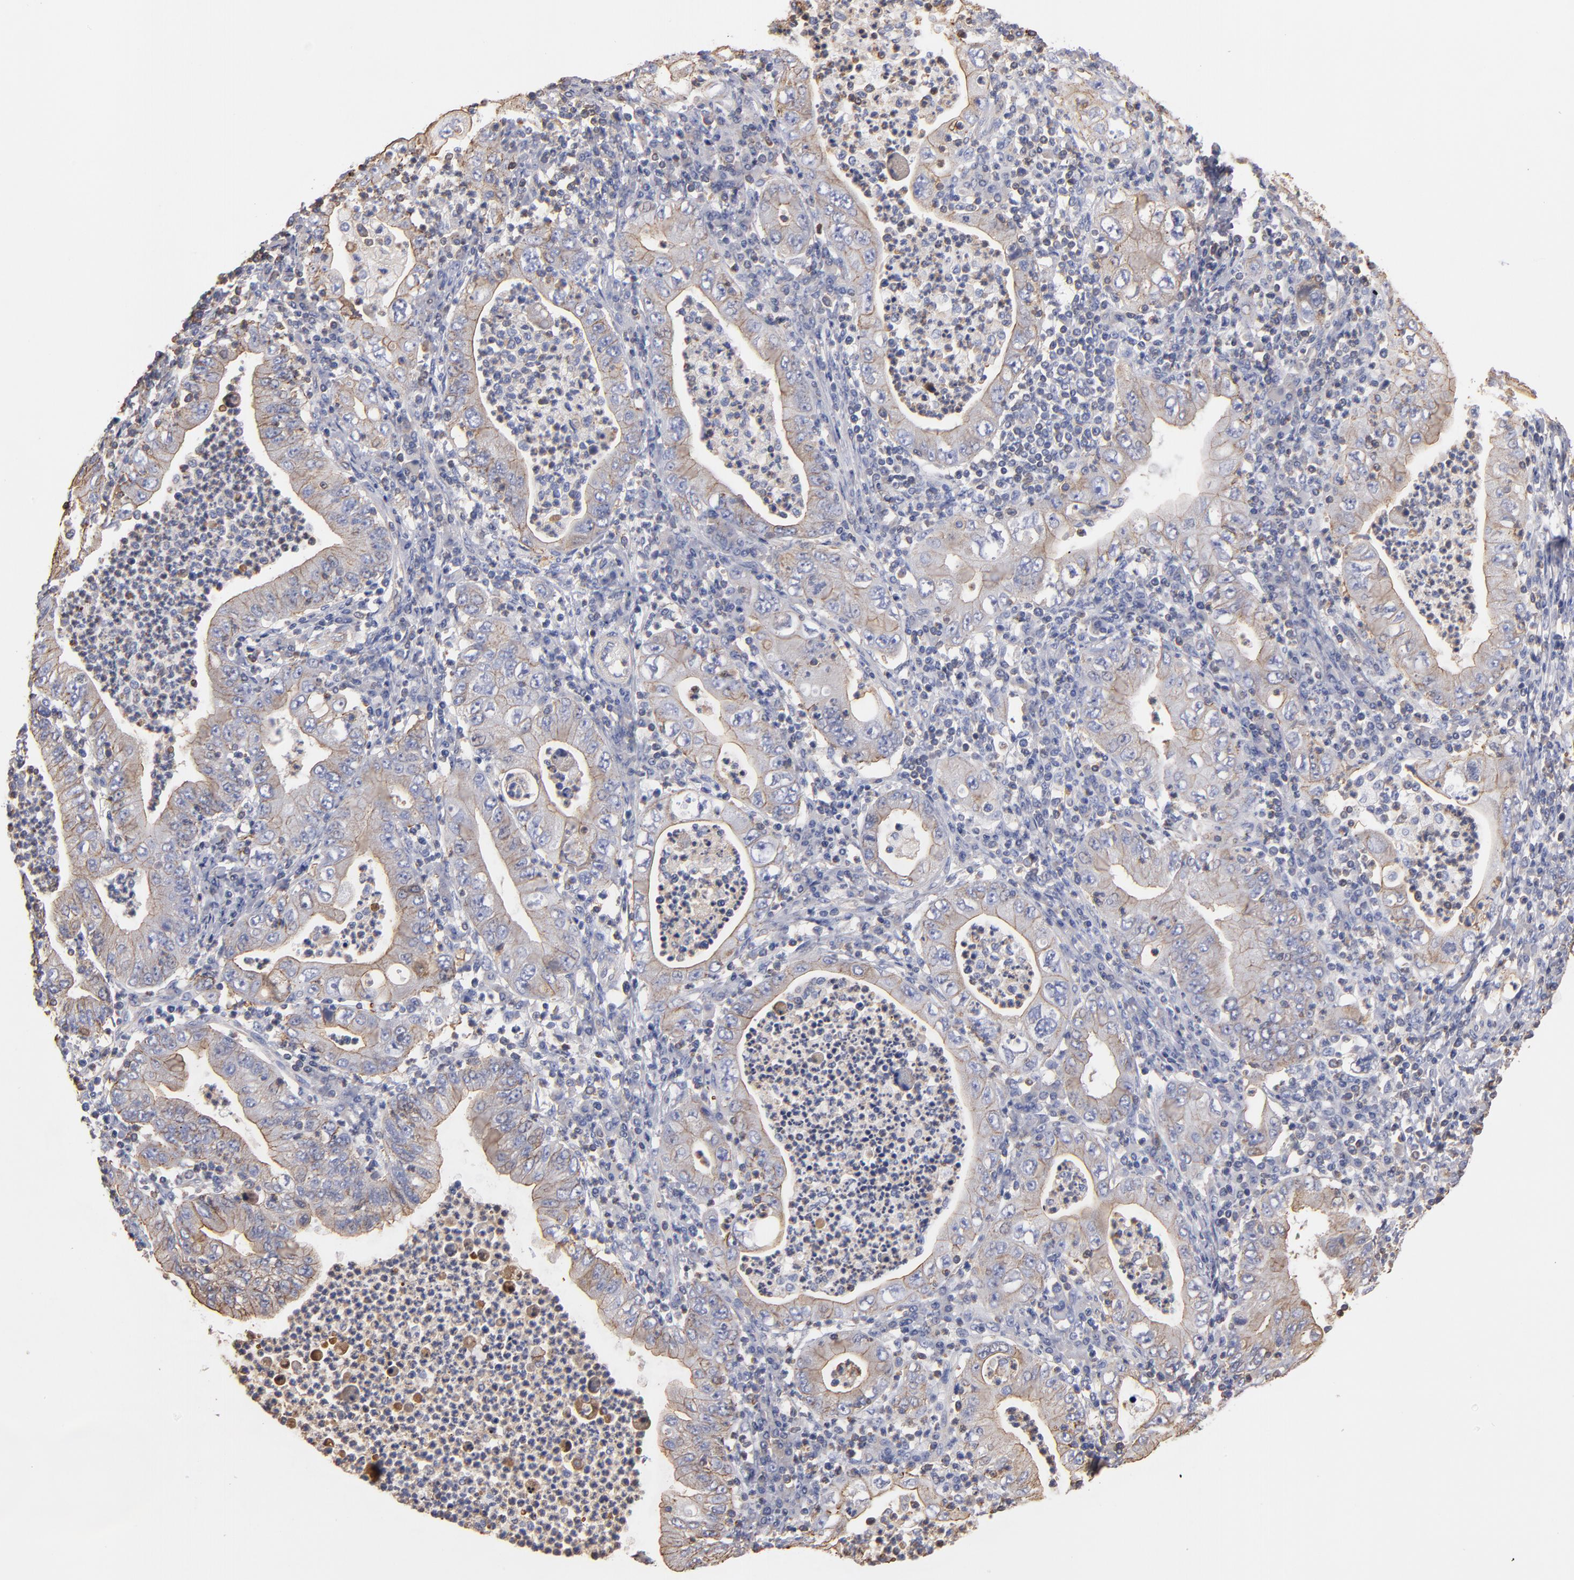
{"staining": {"intensity": "weak", "quantity": "25%-75%", "location": "cytoplasmic/membranous"}, "tissue": "stomach cancer", "cell_type": "Tumor cells", "image_type": "cancer", "snomed": [{"axis": "morphology", "description": "Normal tissue, NOS"}, {"axis": "morphology", "description": "Adenocarcinoma, NOS"}, {"axis": "topography", "description": "Esophagus"}, {"axis": "topography", "description": "Stomach, upper"}, {"axis": "topography", "description": "Peripheral nerve tissue"}], "caption": "Stomach cancer (adenocarcinoma) tissue displays weak cytoplasmic/membranous expression in approximately 25%-75% of tumor cells", "gene": "ESYT2", "patient": {"sex": "male", "age": 62}}